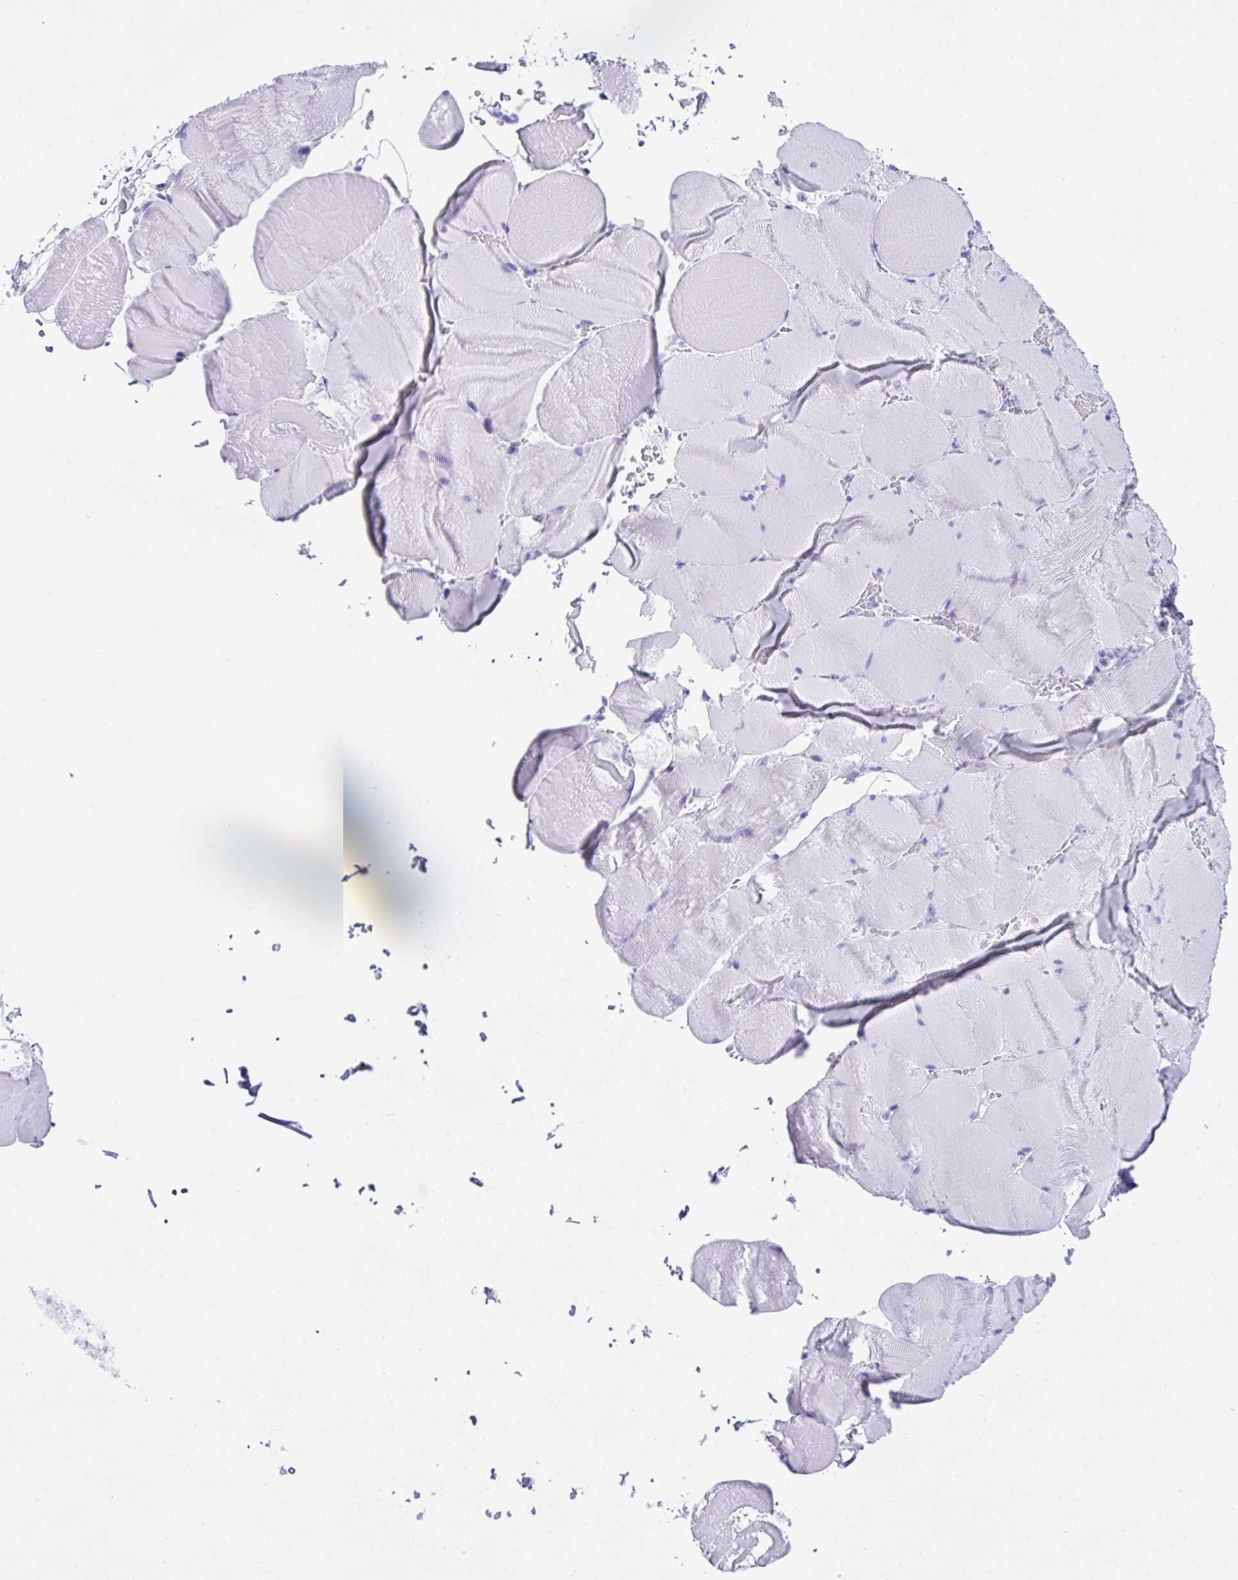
{"staining": {"intensity": "negative", "quantity": "none", "location": "none"}, "tissue": "skeletal muscle", "cell_type": "Myocytes", "image_type": "normal", "snomed": [{"axis": "morphology", "description": "Normal tissue, NOS"}, {"axis": "topography", "description": "Skeletal muscle"}, {"axis": "topography", "description": "Head-Neck"}], "caption": "A histopathology image of skeletal muscle stained for a protein demonstrates no brown staining in myocytes. (DAB (3,3'-diaminobenzidine) immunohistochemistry (IHC) with hematoxylin counter stain).", "gene": "LGALS4", "patient": {"sex": "male", "age": 66}}